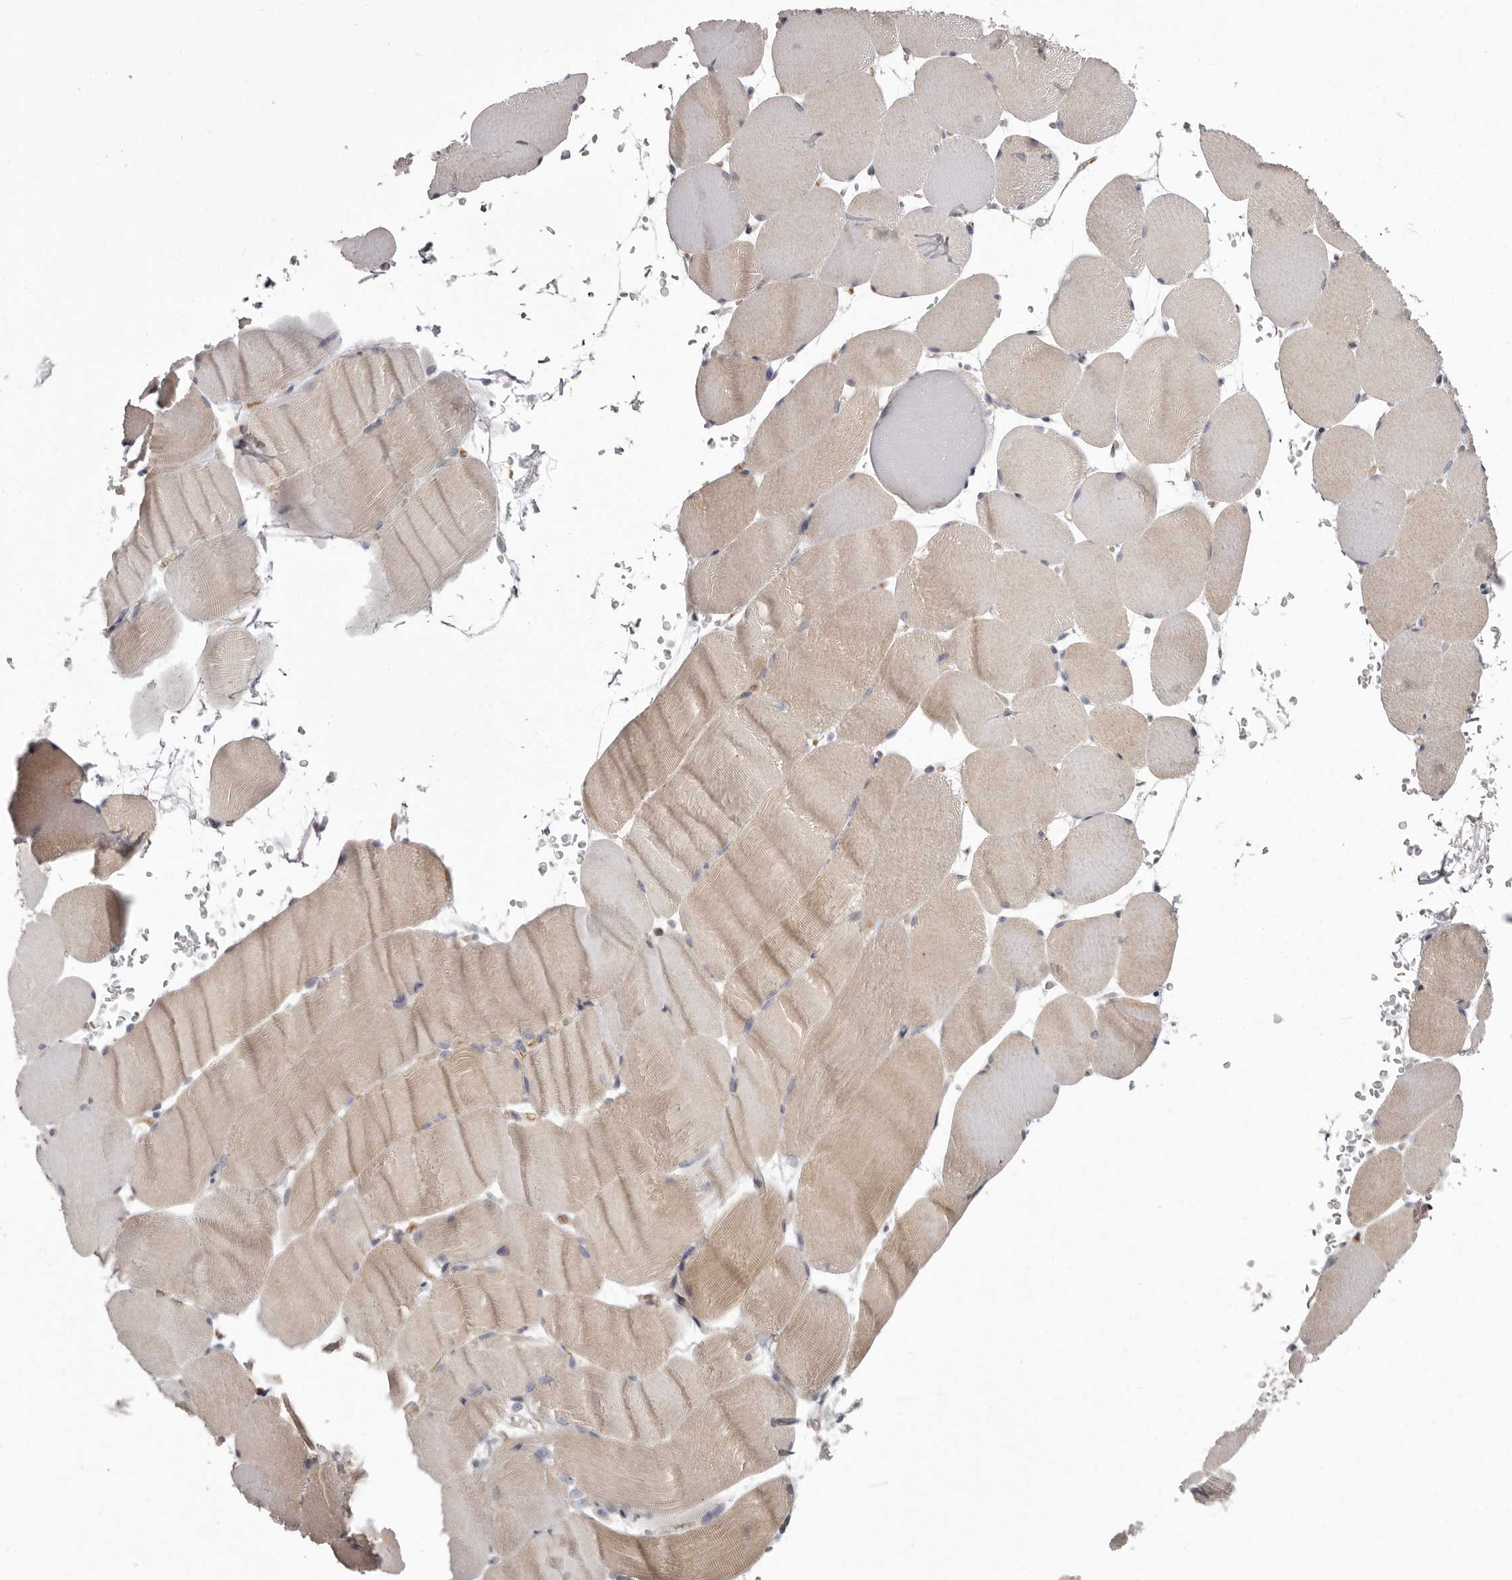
{"staining": {"intensity": "weak", "quantity": "25%-75%", "location": "cytoplasmic/membranous"}, "tissue": "skeletal muscle", "cell_type": "Myocytes", "image_type": "normal", "snomed": [{"axis": "morphology", "description": "Normal tissue, NOS"}, {"axis": "topography", "description": "Skeletal muscle"}, {"axis": "topography", "description": "Parathyroid gland"}], "caption": "Skeletal muscle stained for a protein reveals weak cytoplasmic/membranous positivity in myocytes.", "gene": "OTUD3", "patient": {"sex": "female", "age": 37}}